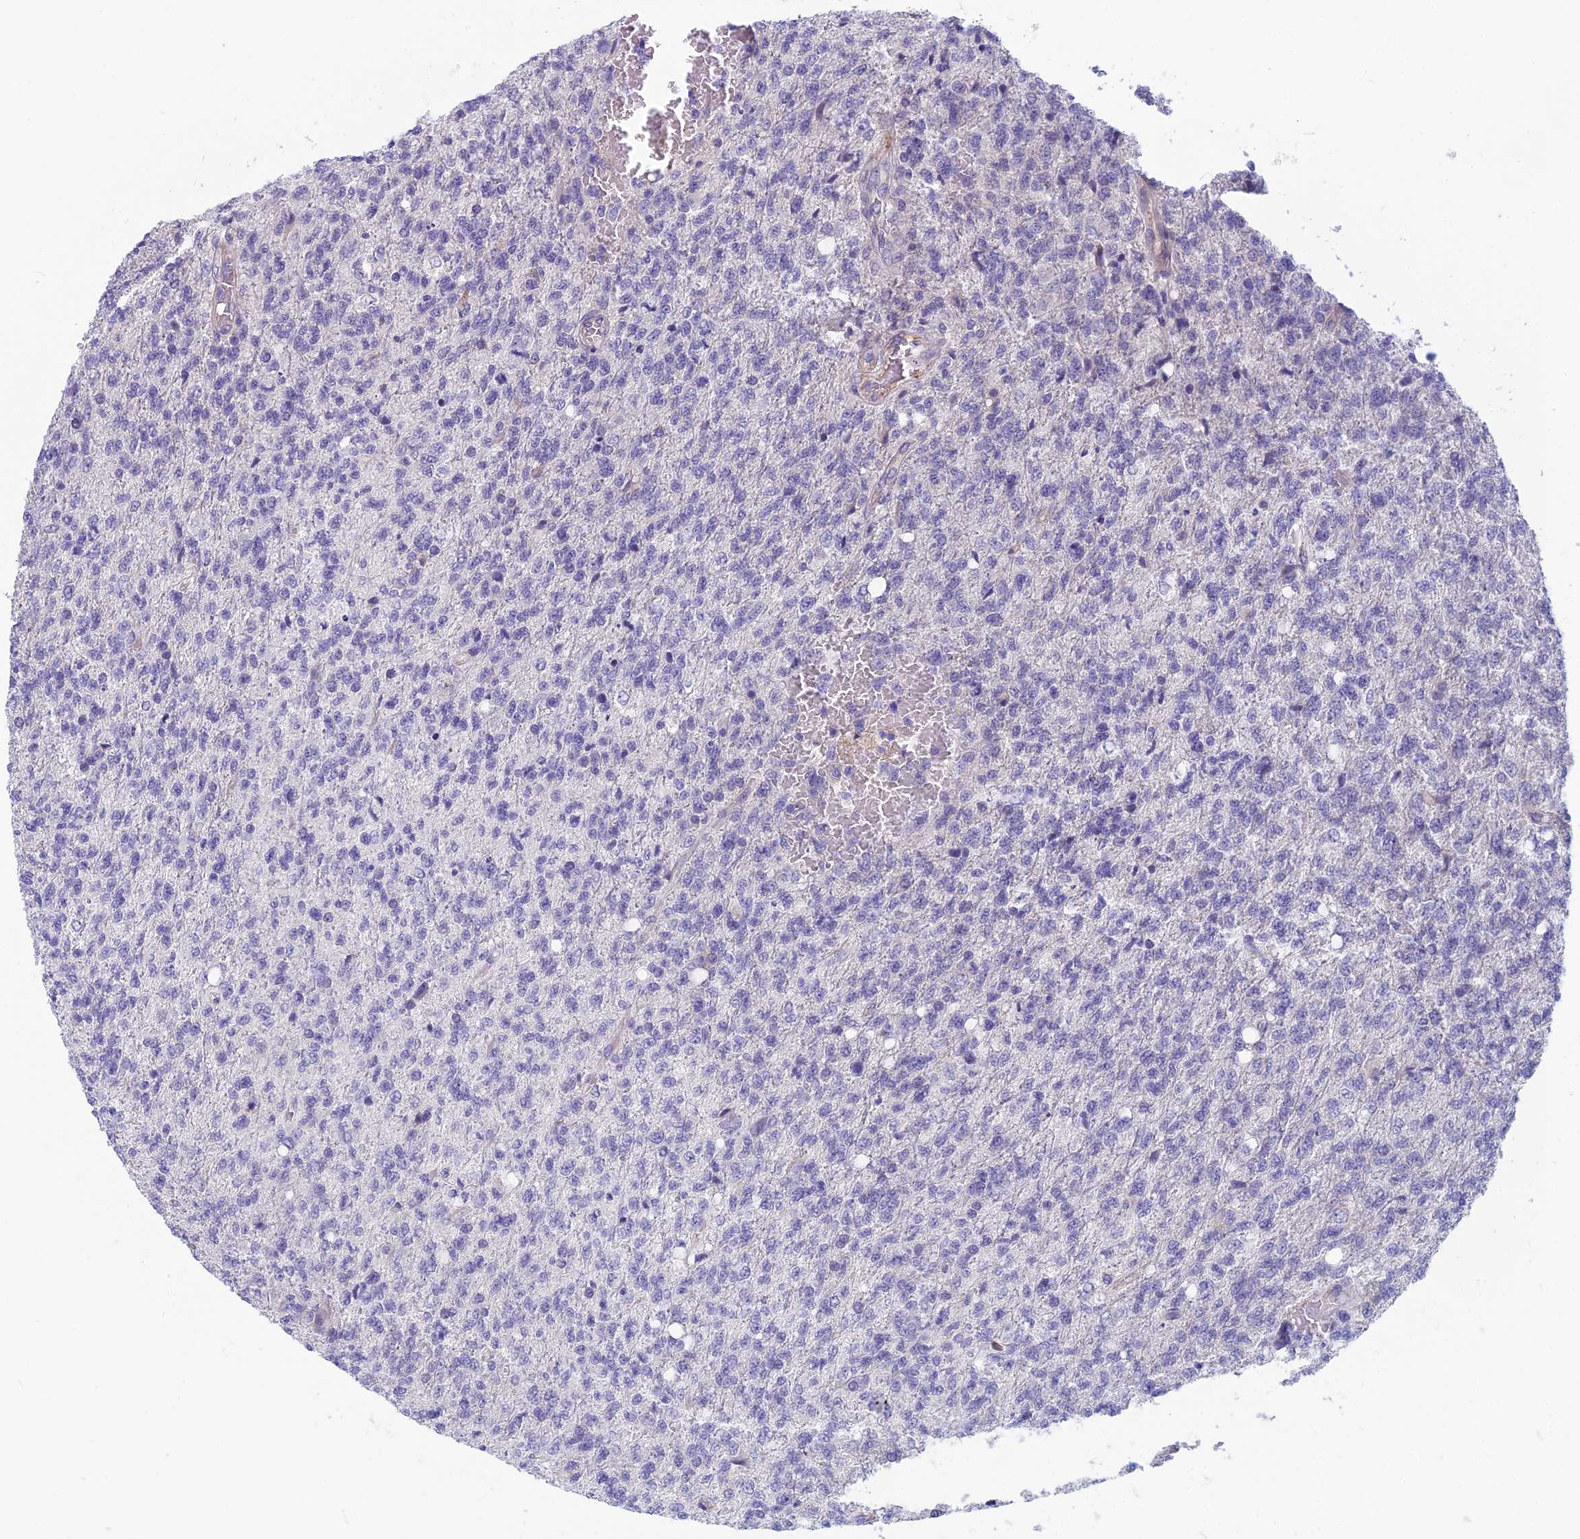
{"staining": {"intensity": "negative", "quantity": "none", "location": "none"}, "tissue": "glioma", "cell_type": "Tumor cells", "image_type": "cancer", "snomed": [{"axis": "morphology", "description": "Glioma, malignant, High grade"}, {"axis": "topography", "description": "Brain"}], "caption": "Immunohistochemistry (IHC) histopathology image of neoplastic tissue: human malignant glioma (high-grade) stained with DAB shows no significant protein positivity in tumor cells.", "gene": "RBM41", "patient": {"sex": "male", "age": 56}}